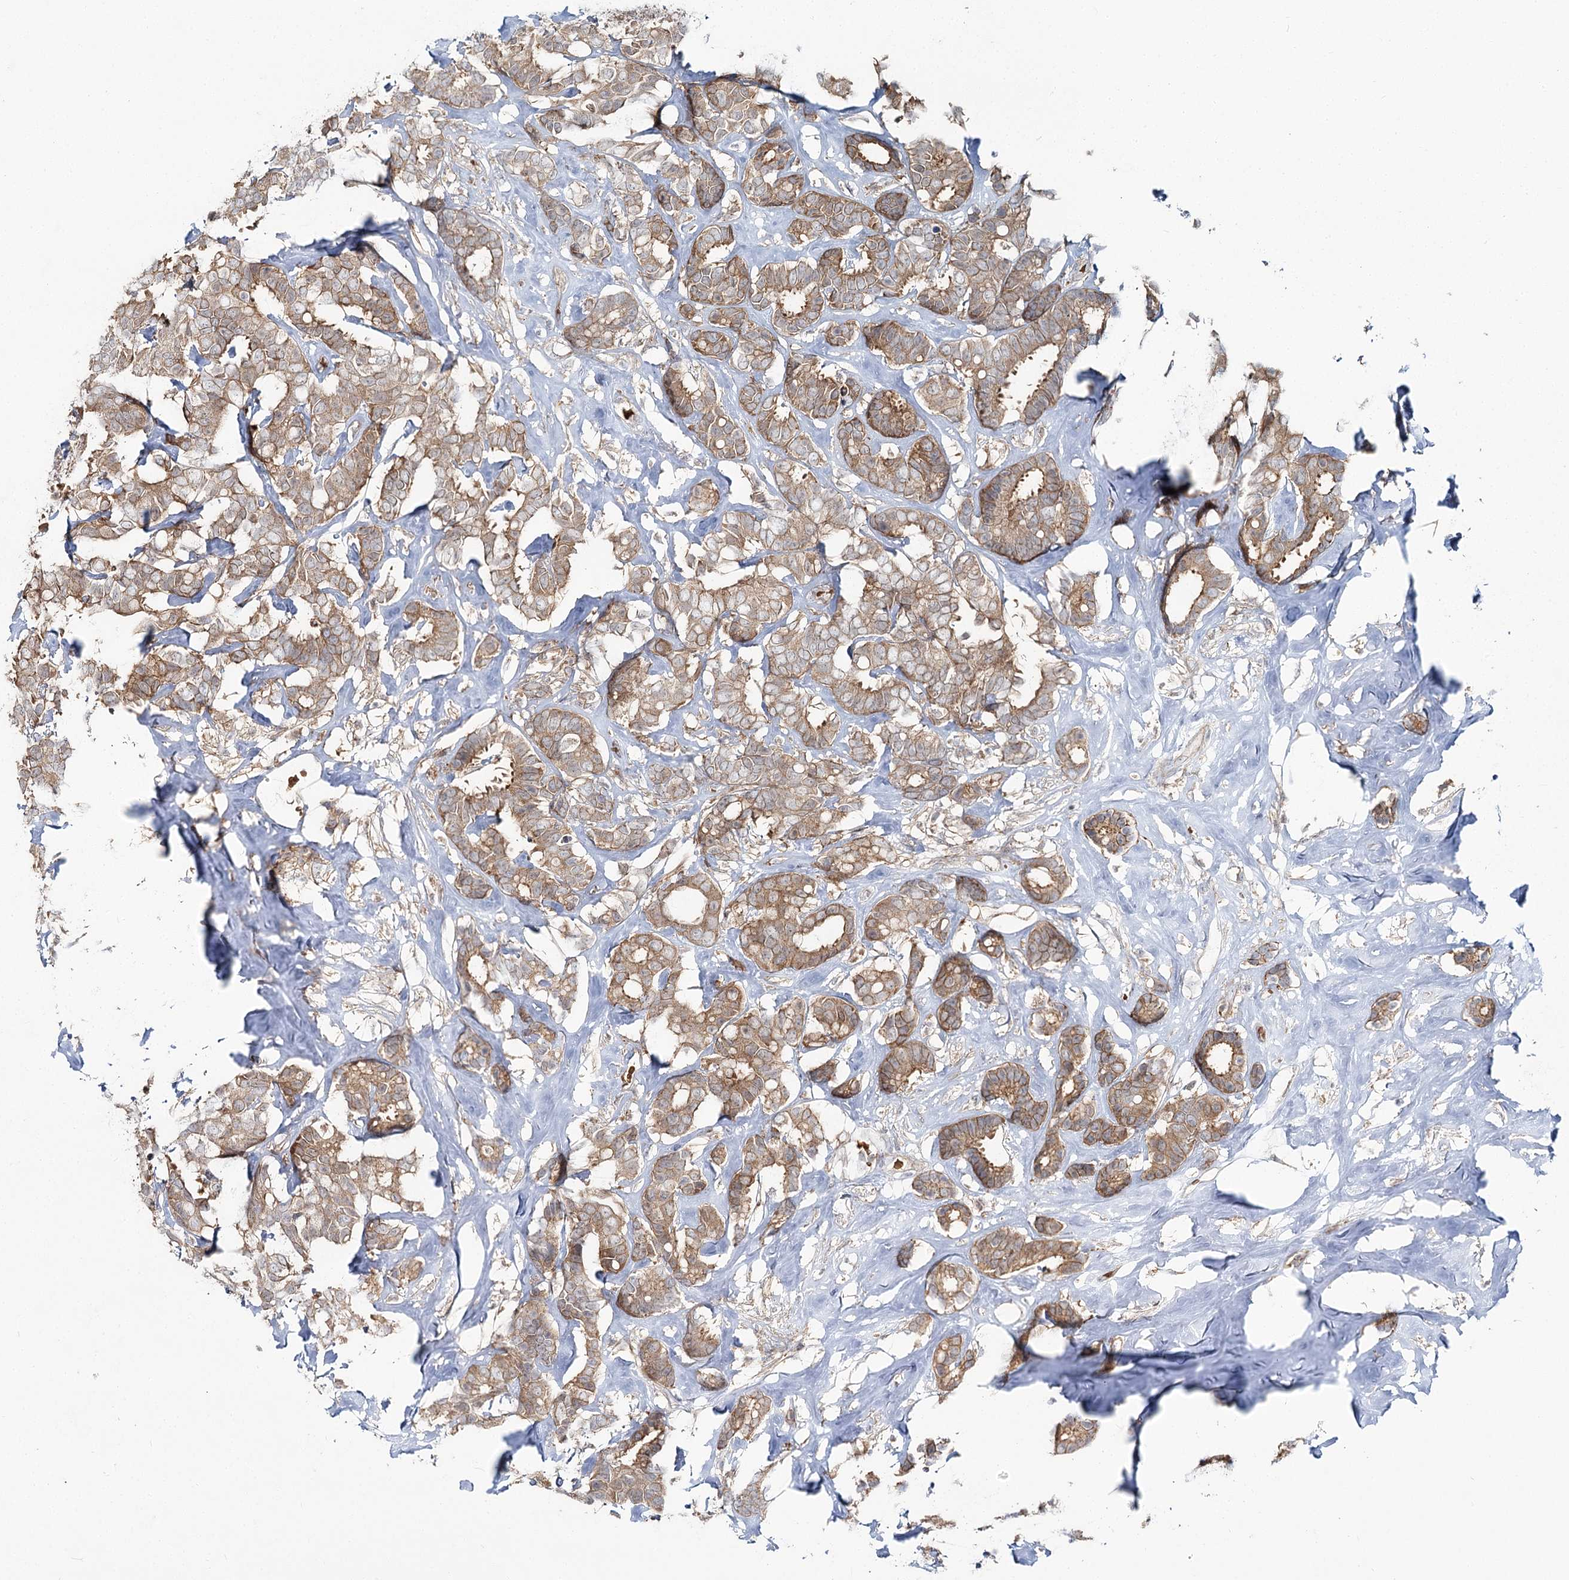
{"staining": {"intensity": "moderate", "quantity": ">75%", "location": "cytoplasmic/membranous"}, "tissue": "breast cancer", "cell_type": "Tumor cells", "image_type": "cancer", "snomed": [{"axis": "morphology", "description": "Duct carcinoma"}, {"axis": "topography", "description": "Breast"}], "caption": "Protein analysis of breast cancer tissue reveals moderate cytoplasmic/membranous positivity in about >75% of tumor cells.", "gene": "PCBD2", "patient": {"sex": "female", "age": 87}}